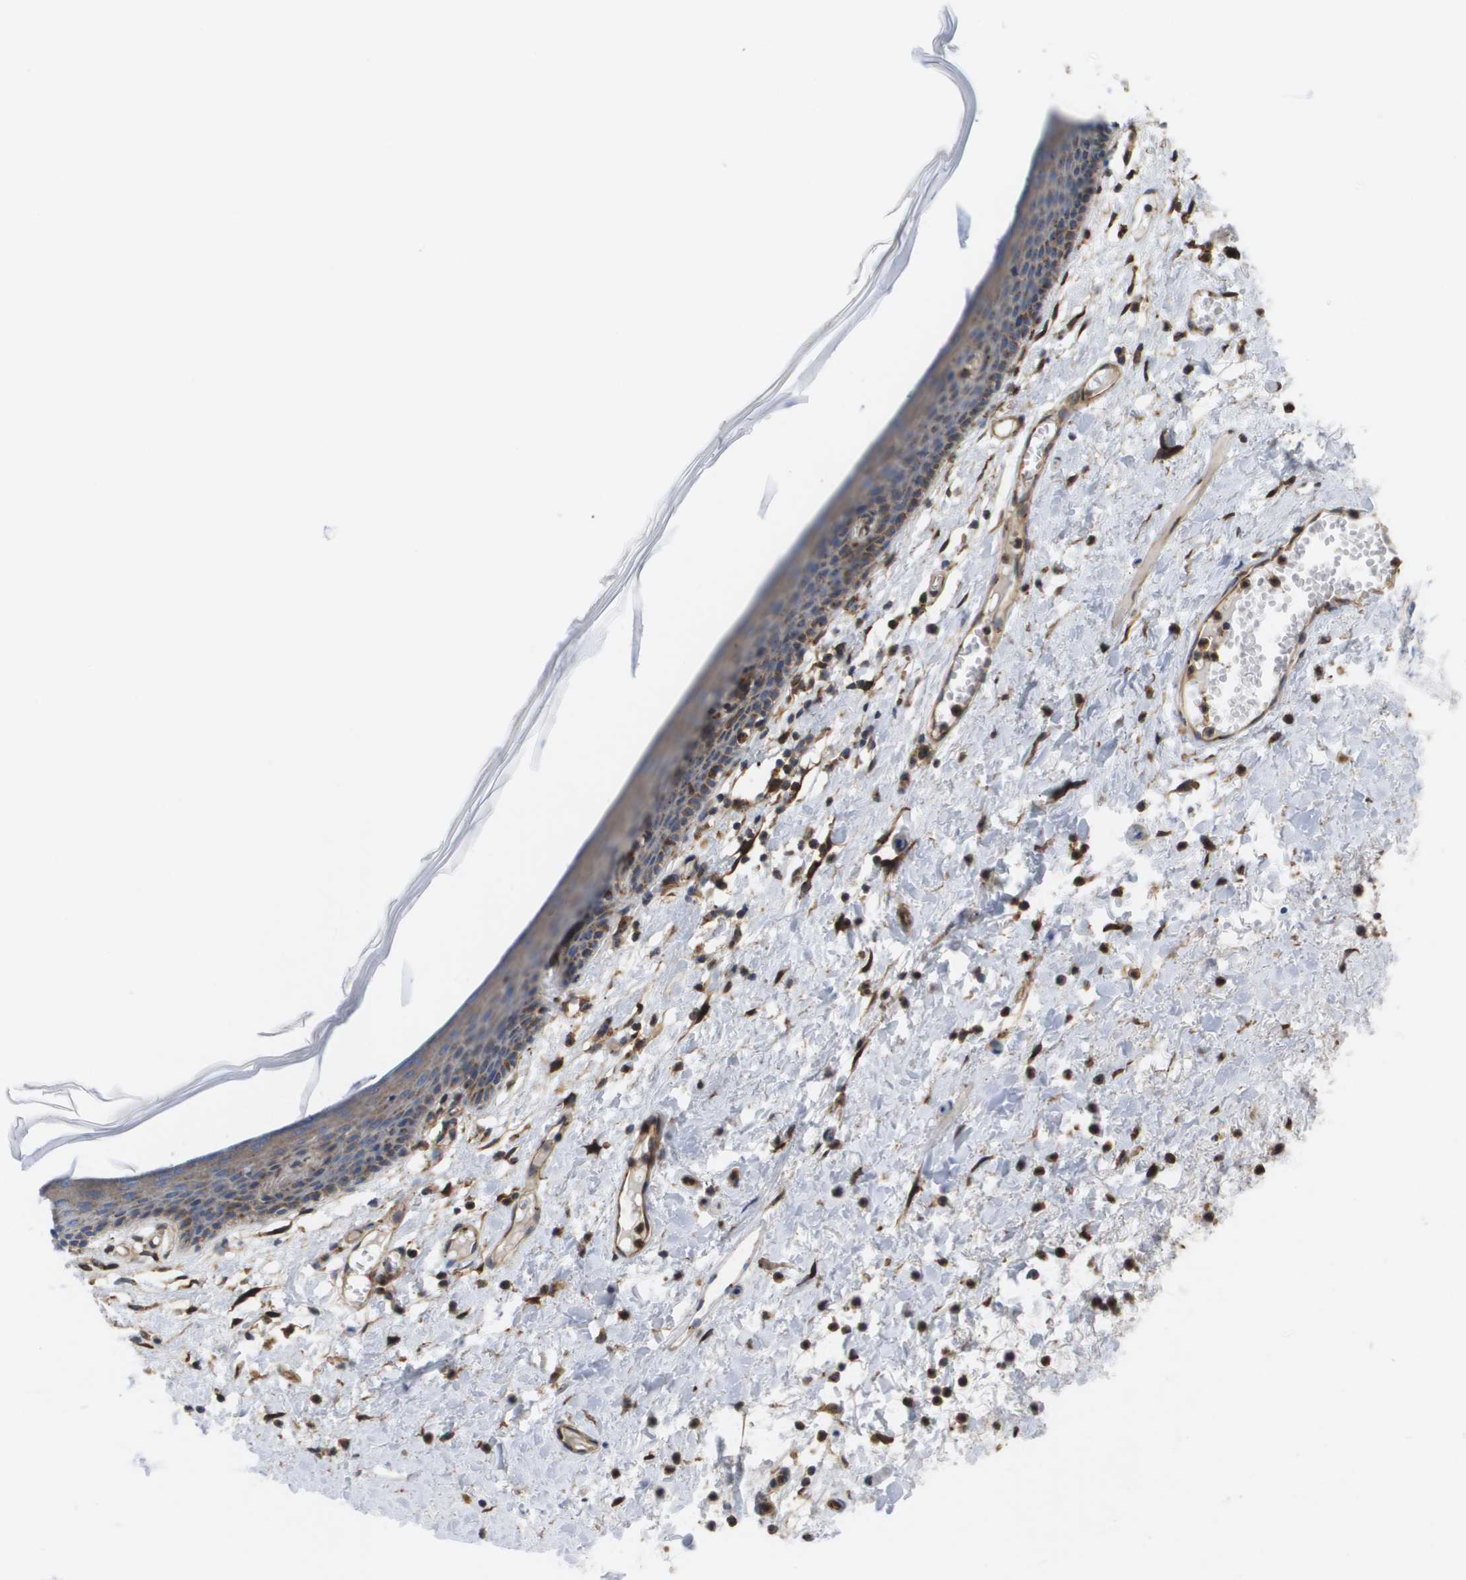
{"staining": {"intensity": "weak", "quantity": ">75%", "location": "cytoplasmic/membranous"}, "tissue": "skin", "cell_type": "Epidermal cells", "image_type": "normal", "snomed": [{"axis": "morphology", "description": "Normal tissue, NOS"}, {"axis": "topography", "description": "Vulva"}], "caption": "A histopathology image of skin stained for a protein demonstrates weak cytoplasmic/membranous brown staining in epidermal cells. Ihc stains the protein of interest in brown and the nuclei are stained blue.", "gene": "BST2", "patient": {"sex": "female", "age": 54}}